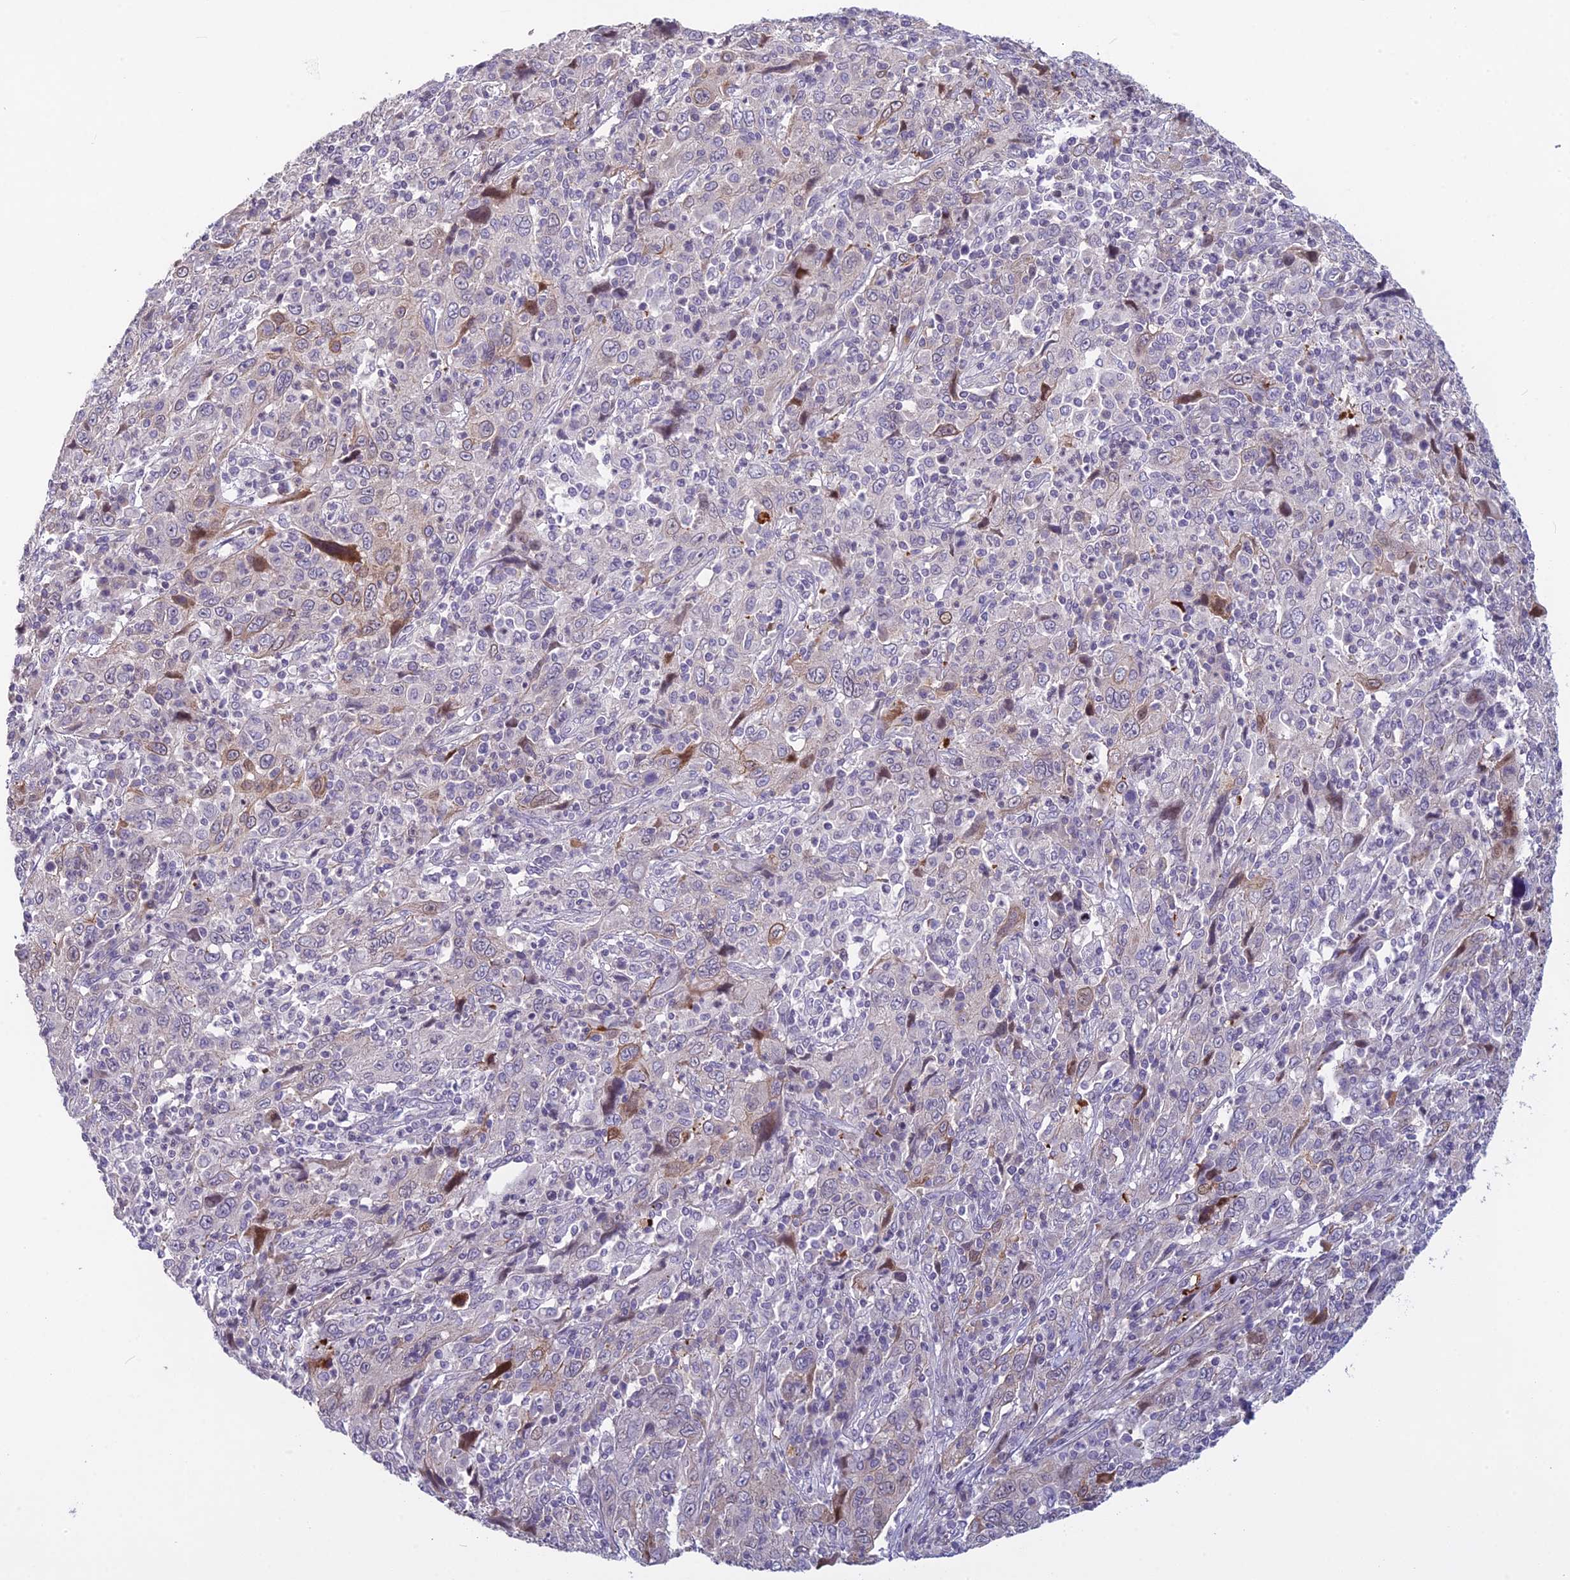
{"staining": {"intensity": "negative", "quantity": "none", "location": "none"}, "tissue": "cervical cancer", "cell_type": "Tumor cells", "image_type": "cancer", "snomed": [{"axis": "morphology", "description": "Squamous cell carcinoma, NOS"}, {"axis": "topography", "description": "Cervix"}], "caption": "The IHC micrograph has no significant staining in tumor cells of cervical squamous cell carcinoma tissue.", "gene": "TMEM134", "patient": {"sex": "female", "age": 46}}